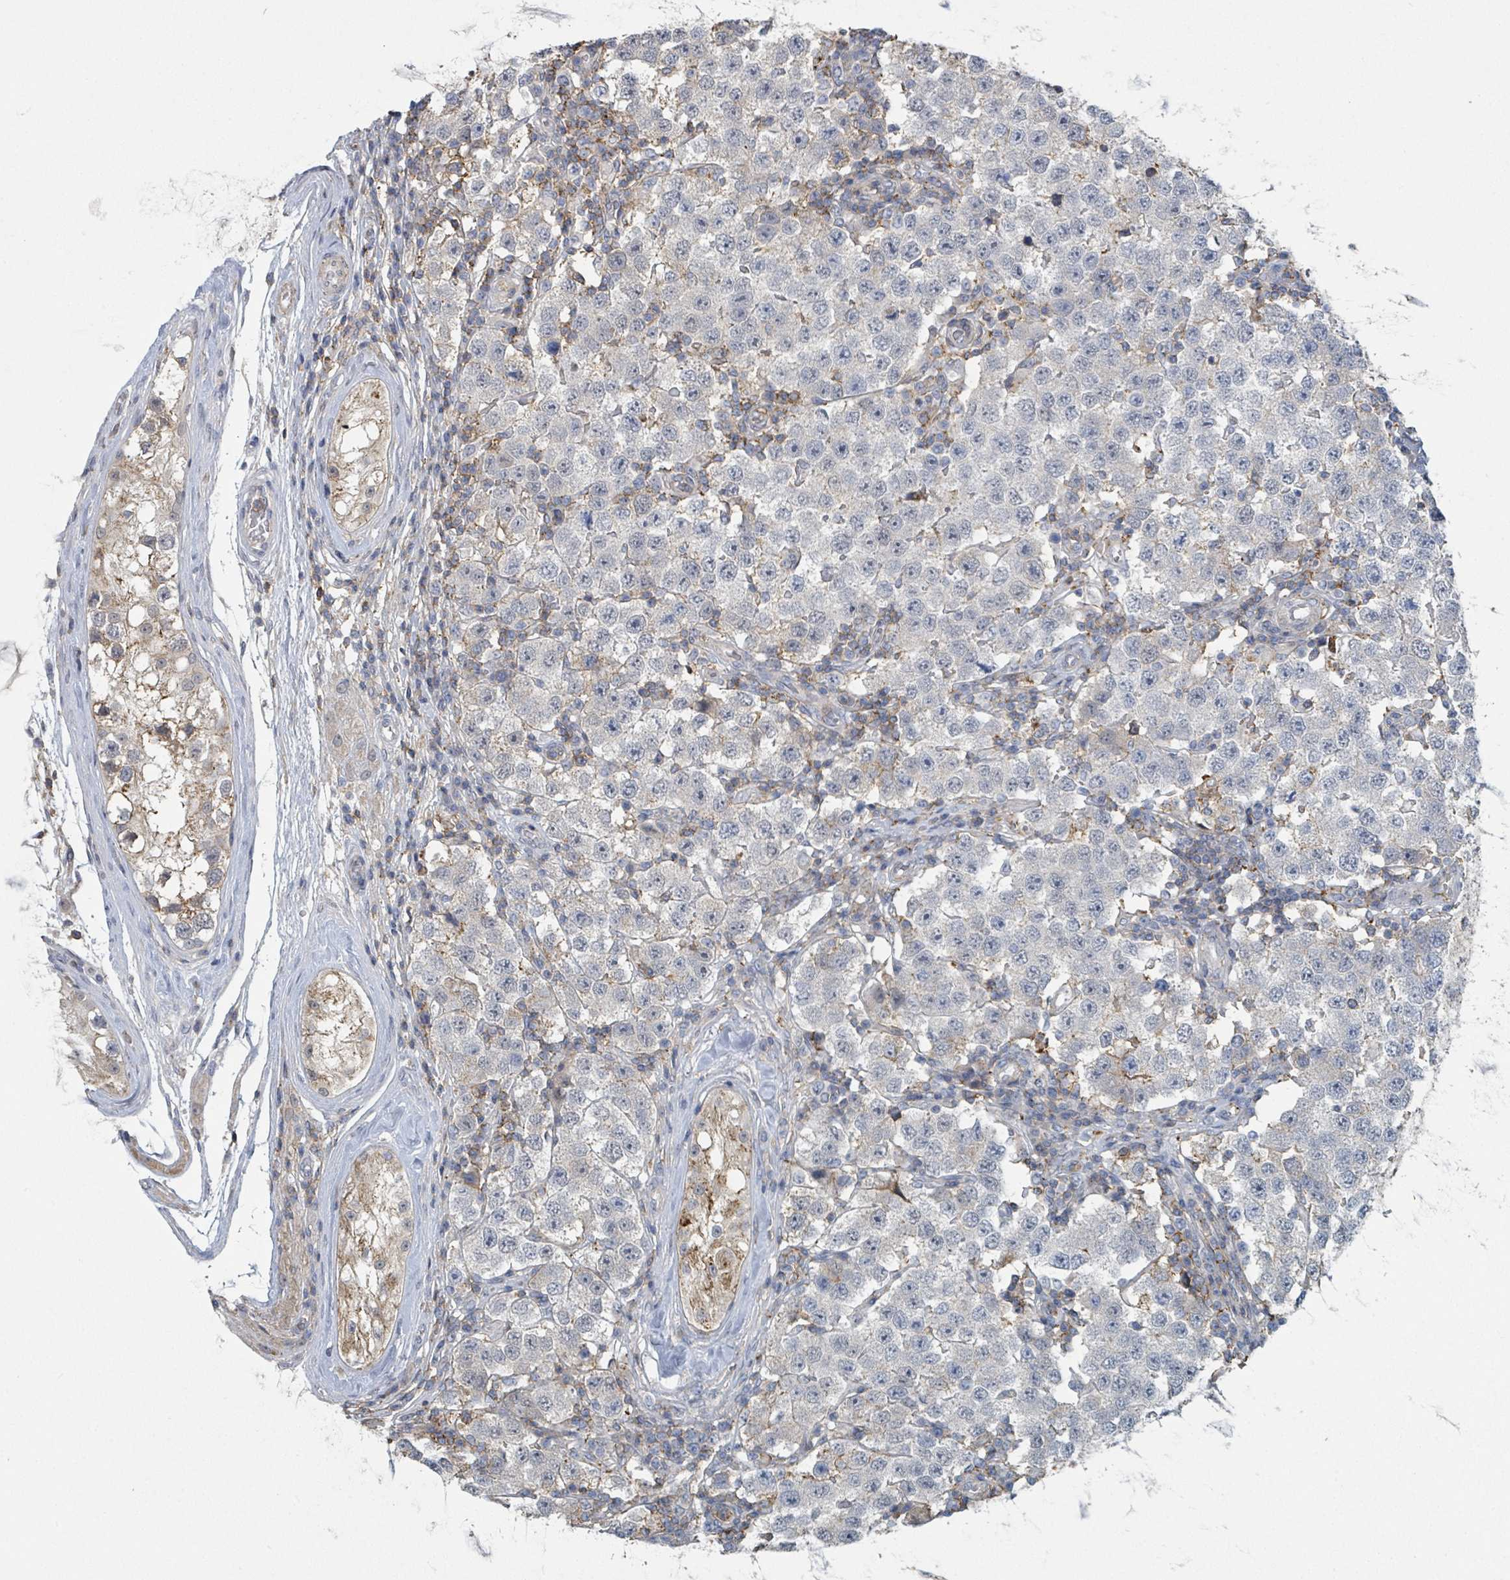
{"staining": {"intensity": "negative", "quantity": "none", "location": "none"}, "tissue": "testis cancer", "cell_type": "Tumor cells", "image_type": "cancer", "snomed": [{"axis": "morphology", "description": "Seminoma, NOS"}, {"axis": "topography", "description": "Testis"}], "caption": "DAB immunohistochemical staining of testis cancer reveals no significant expression in tumor cells. (Stains: DAB immunohistochemistry (IHC) with hematoxylin counter stain, Microscopy: brightfield microscopy at high magnification).", "gene": "LRRC42", "patient": {"sex": "male", "age": 34}}